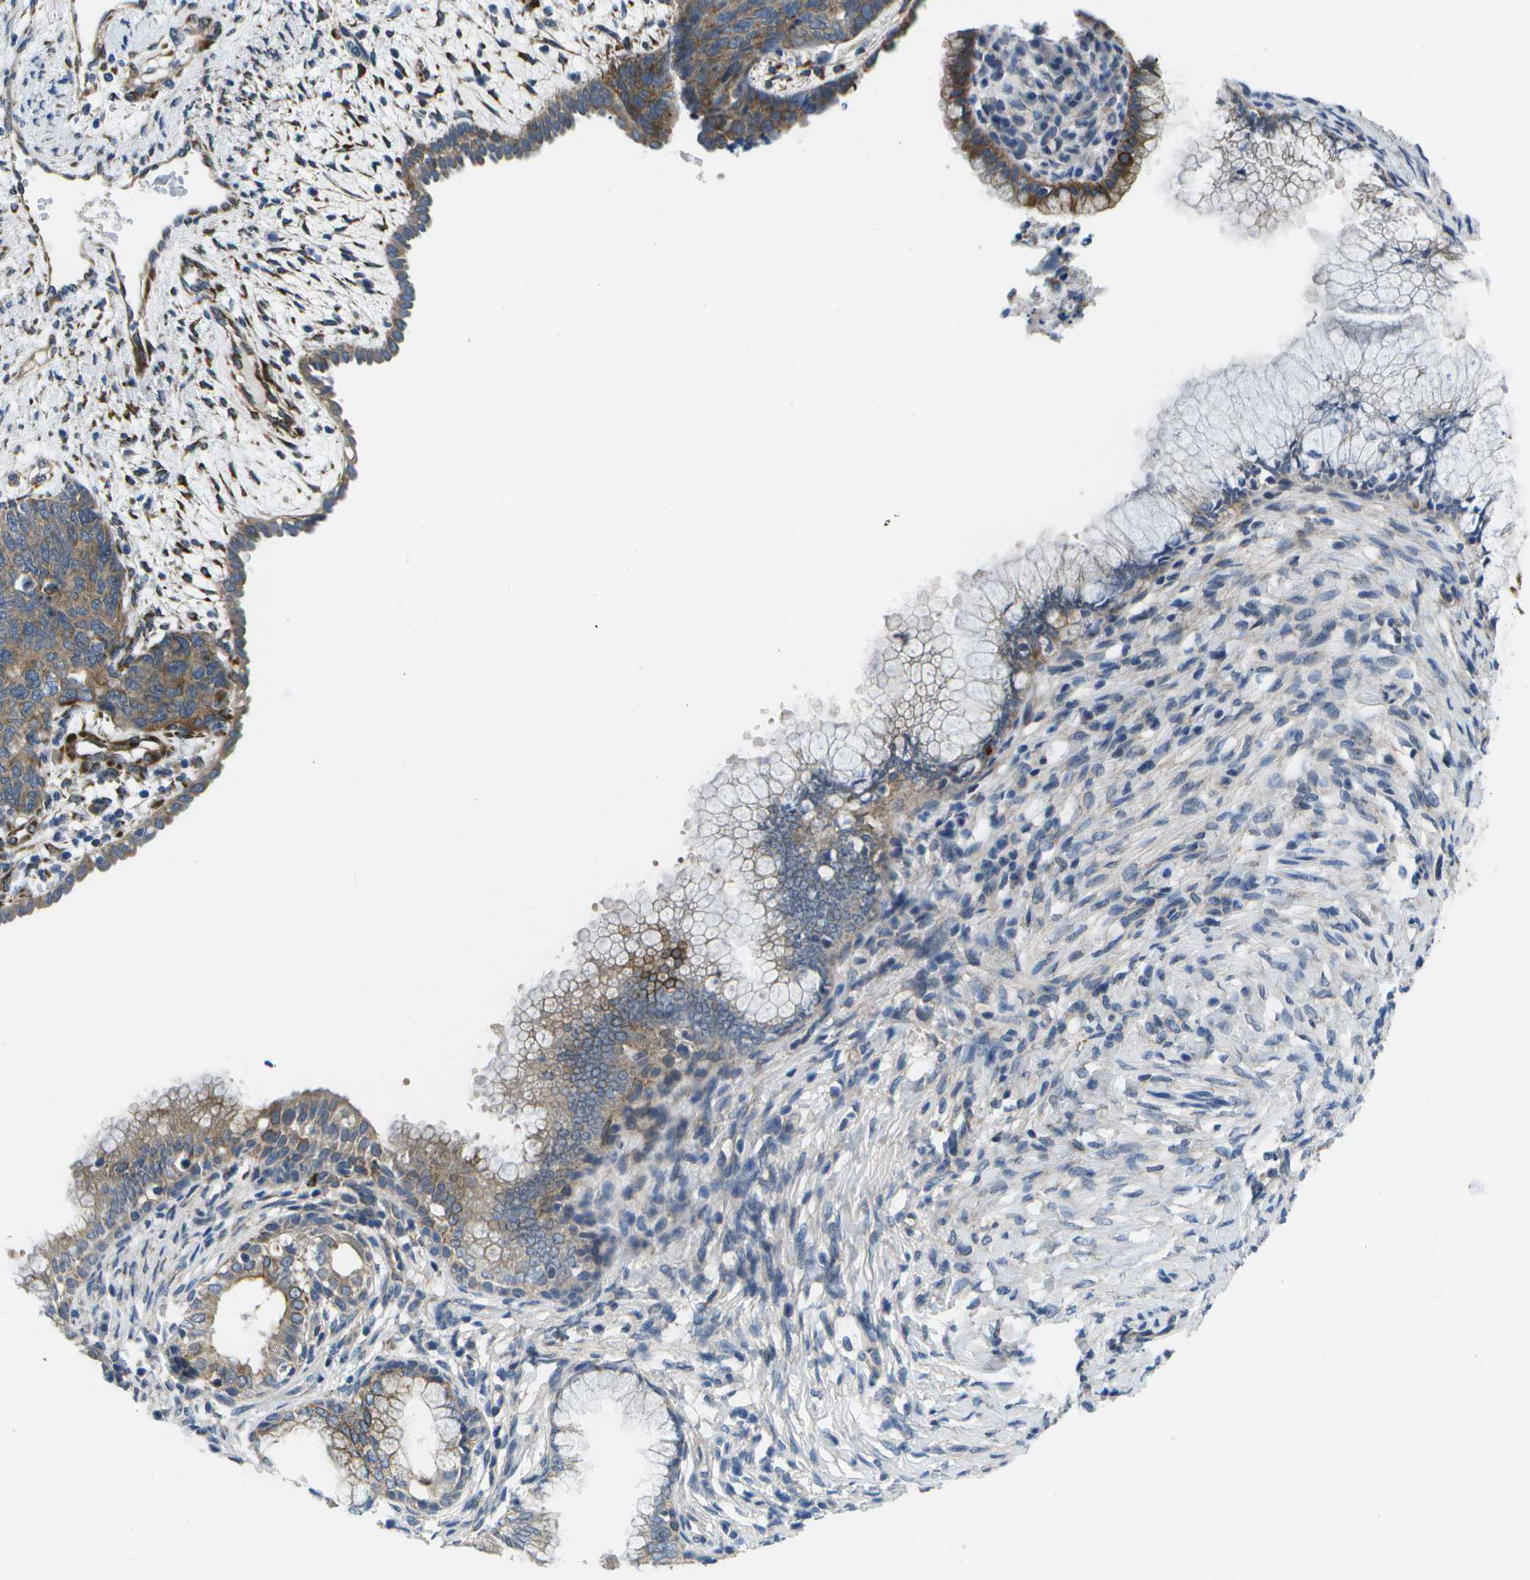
{"staining": {"intensity": "weak", "quantity": "25%-75%", "location": "cytoplasmic/membranous"}, "tissue": "cervical cancer", "cell_type": "Tumor cells", "image_type": "cancer", "snomed": [{"axis": "morphology", "description": "Squamous cell carcinoma, NOS"}, {"axis": "topography", "description": "Cervix"}], "caption": "Human cervical cancer (squamous cell carcinoma) stained for a protein (brown) shows weak cytoplasmic/membranous positive staining in approximately 25%-75% of tumor cells.", "gene": "P3H1", "patient": {"sex": "female", "age": 63}}